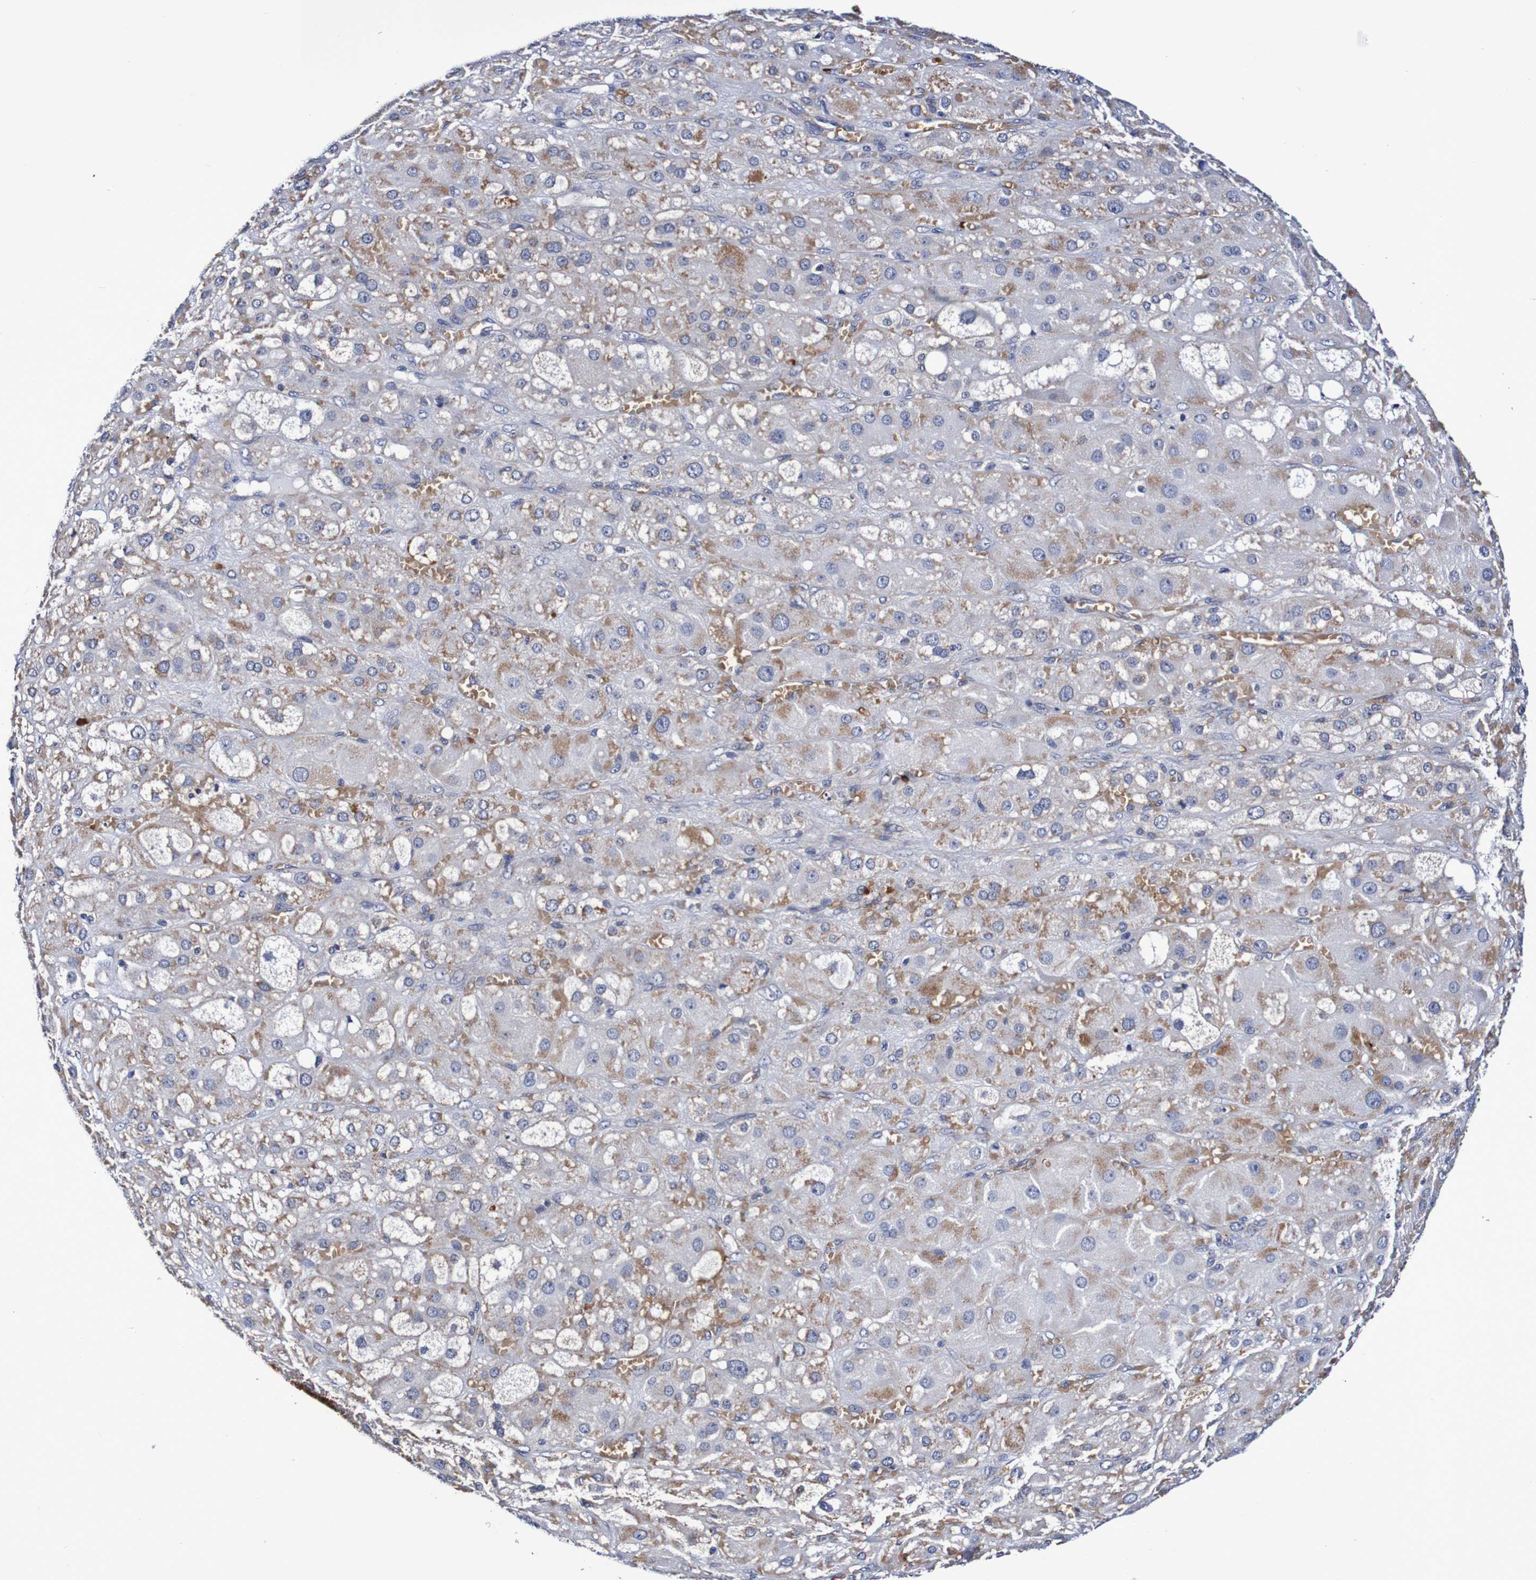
{"staining": {"intensity": "moderate", "quantity": "25%-75%", "location": "cytoplasmic/membranous"}, "tissue": "adrenal gland", "cell_type": "Glandular cells", "image_type": "normal", "snomed": [{"axis": "morphology", "description": "Normal tissue, NOS"}, {"axis": "topography", "description": "Adrenal gland"}], "caption": "Immunohistochemistry histopathology image of benign adrenal gland: human adrenal gland stained using IHC shows medium levels of moderate protein expression localized specifically in the cytoplasmic/membranous of glandular cells, appearing as a cytoplasmic/membranous brown color.", "gene": "WNT4", "patient": {"sex": "female", "age": 47}}